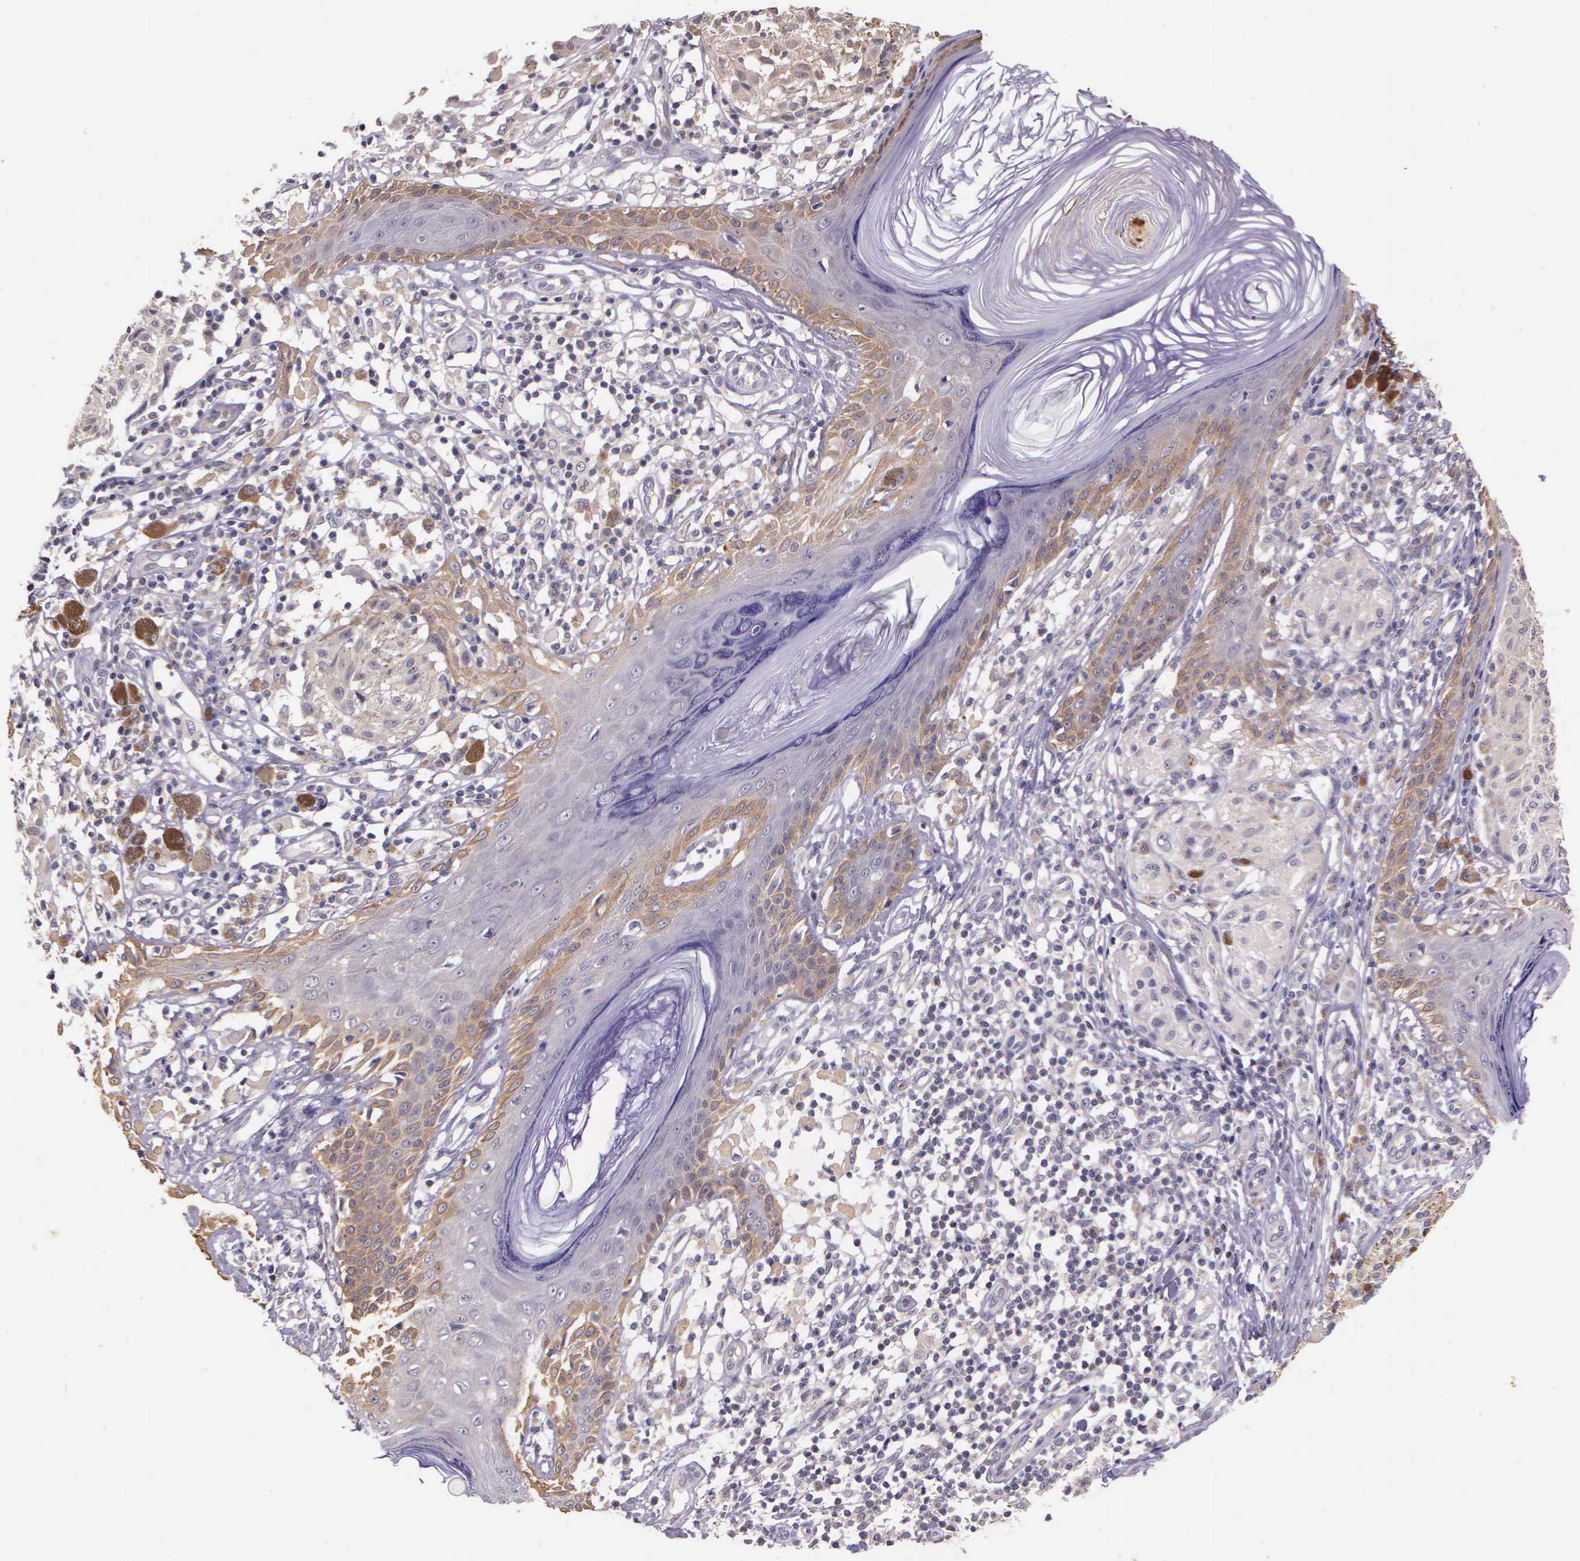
{"staining": {"intensity": "negative", "quantity": "none", "location": "none"}, "tissue": "melanoma", "cell_type": "Tumor cells", "image_type": "cancer", "snomed": [{"axis": "morphology", "description": "Malignant melanoma, NOS"}, {"axis": "topography", "description": "Skin"}], "caption": "Immunohistochemistry (IHC) of melanoma shows no positivity in tumor cells.", "gene": "IGBP1", "patient": {"sex": "male", "age": 36}}